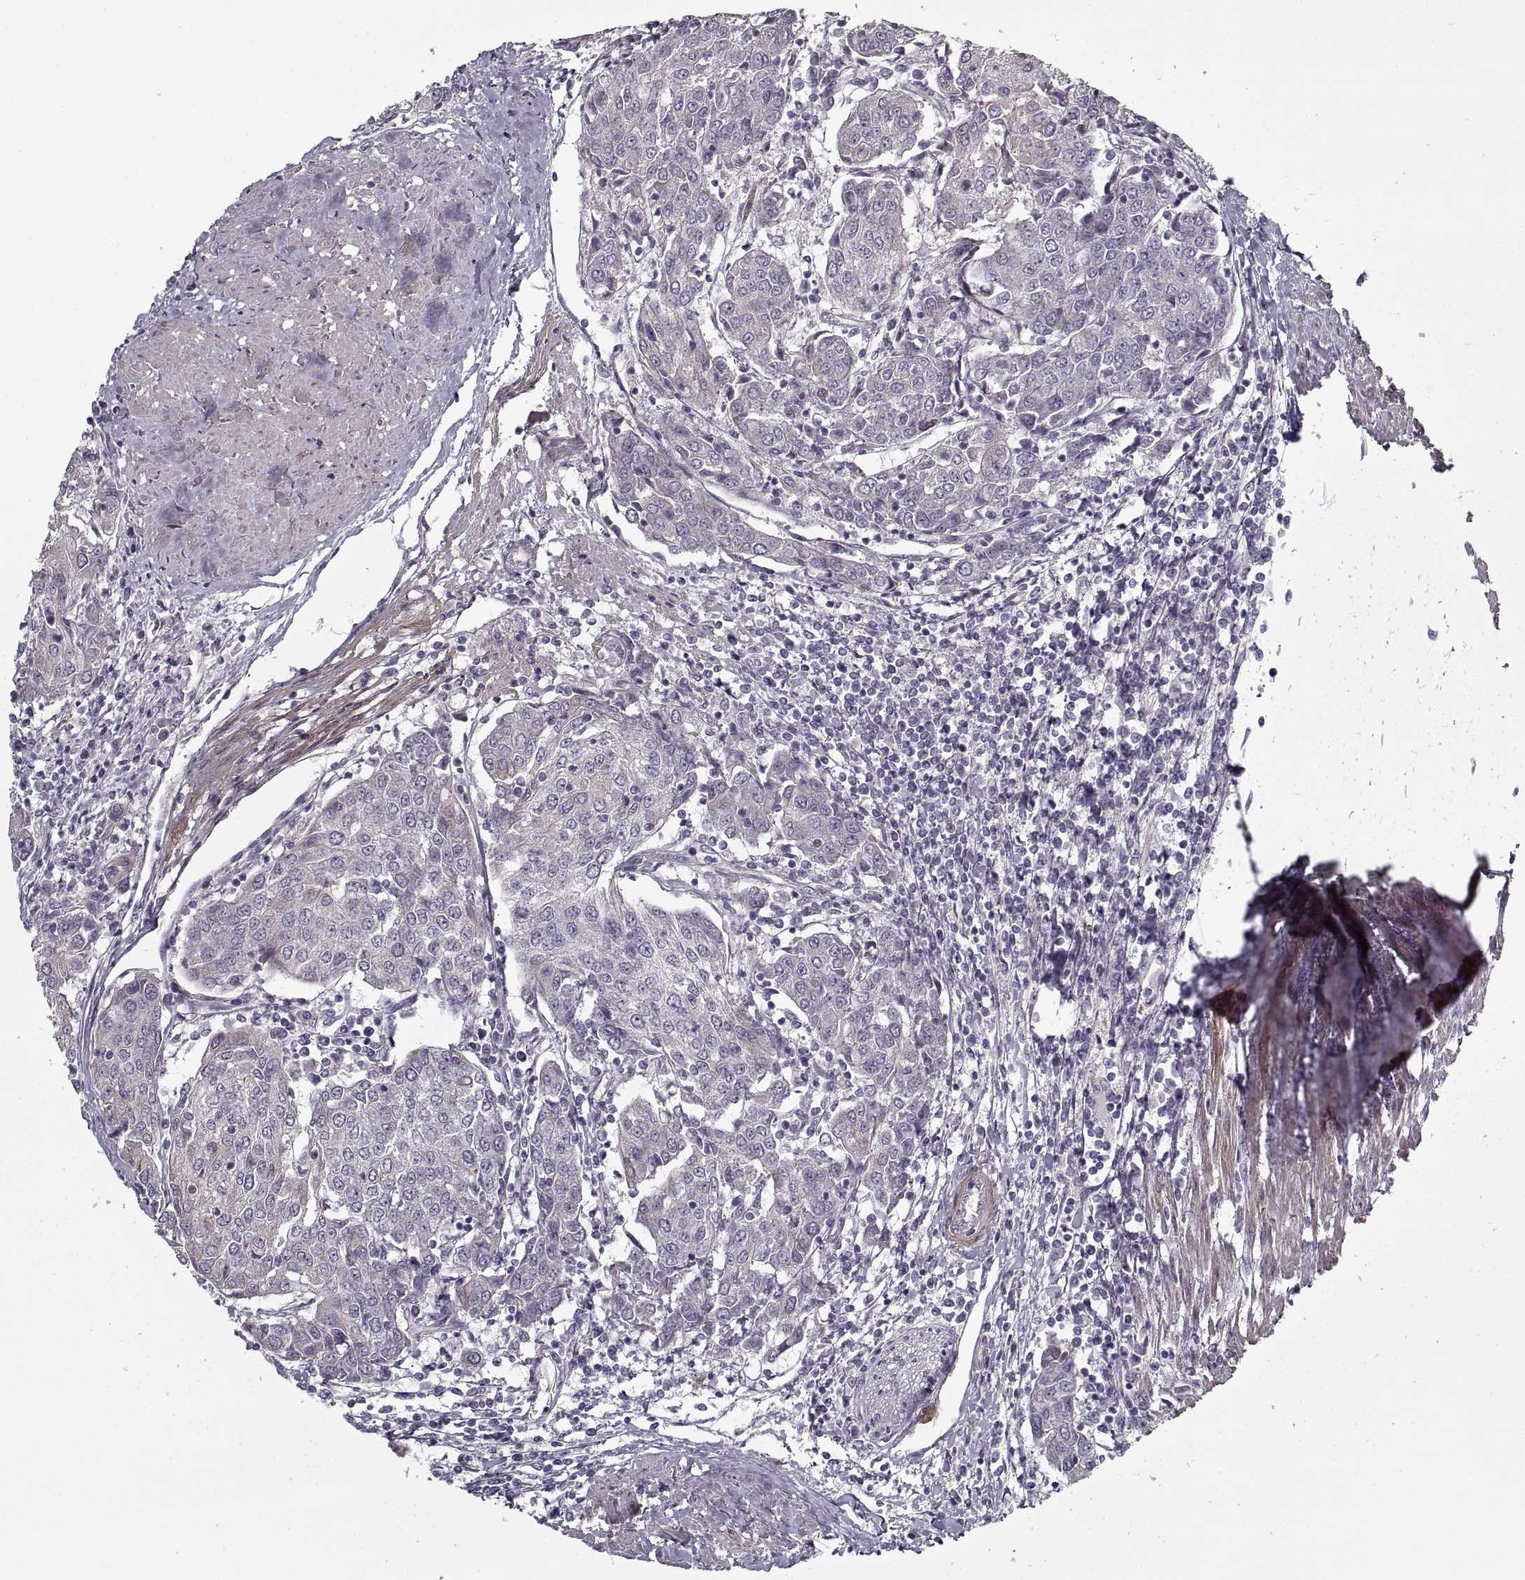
{"staining": {"intensity": "negative", "quantity": "none", "location": "none"}, "tissue": "urothelial cancer", "cell_type": "Tumor cells", "image_type": "cancer", "snomed": [{"axis": "morphology", "description": "Urothelial carcinoma, High grade"}, {"axis": "topography", "description": "Urinary bladder"}], "caption": "An image of human high-grade urothelial carcinoma is negative for staining in tumor cells.", "gene": "LAMB2", "patient": {"sex": "female", "age": 85}}